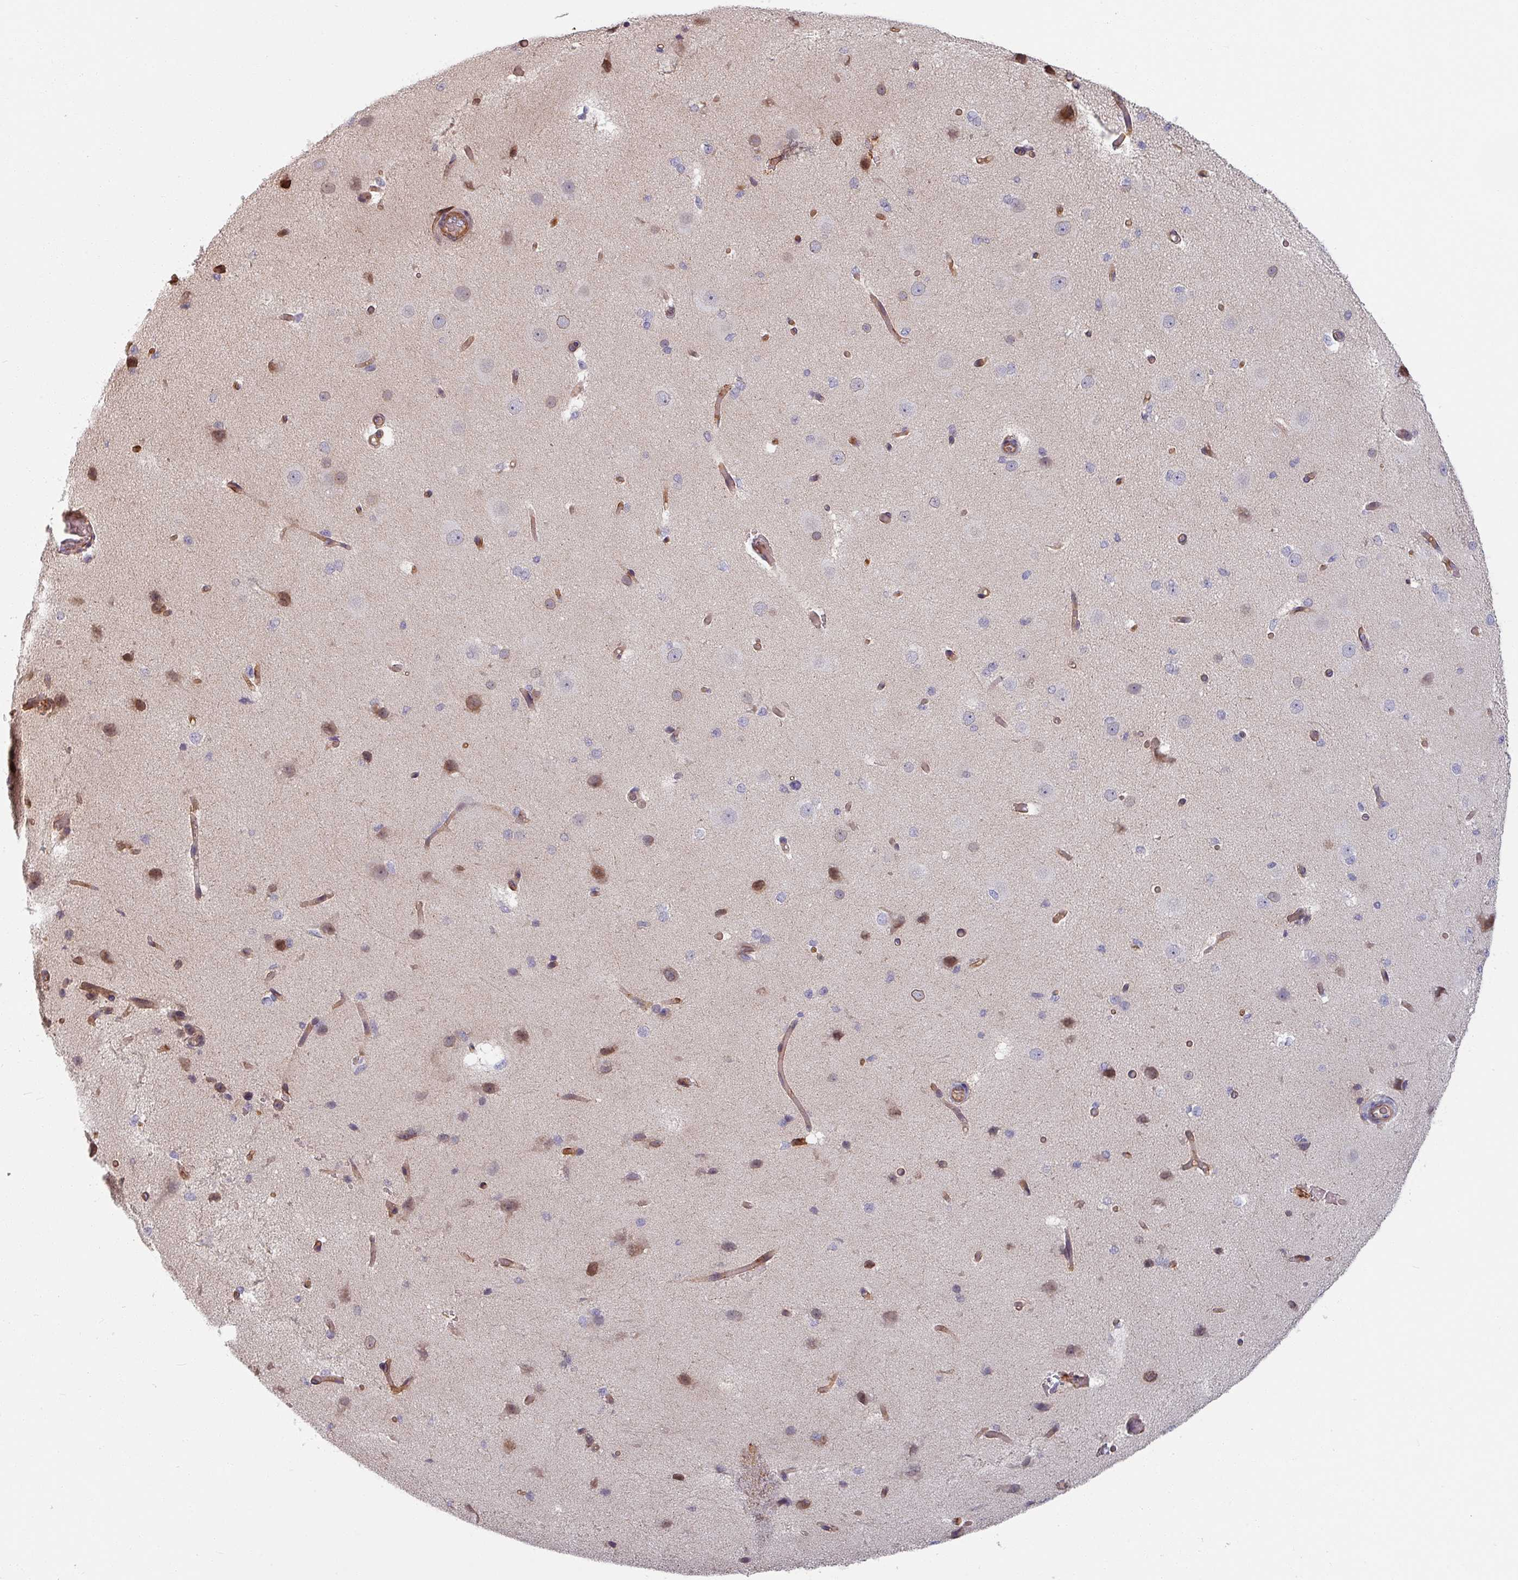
{"staining": {"intensity": "weak", "quantity": ">75%", "location": "cytoplasmic/membranous"}, "tissue": "cerebral cortex", "cell_type": "Endothelial cells", "image_type": "normal", "snomed": [{"axis": "morphology", "description": "Normal tissue, NOS"}, {"axis": "morphology", "description": "Inflammation, NOS"}, {"axis": "topography", "description": "Cerebral cortex"}], "caption": "DAB (3,3'-diaminobenzidine) immunohistochemical staining of unremarkable cerebral cortex reveals weak cytoplasmic/membranous protein expression in approximately >75% of endothelial cells. Immunohistochemistry (ihc) stains the protein of interest in brown and the nuclei are stained blue.", "gene": "C4BPB", "patient": {"sex": "male", "age": 6}}